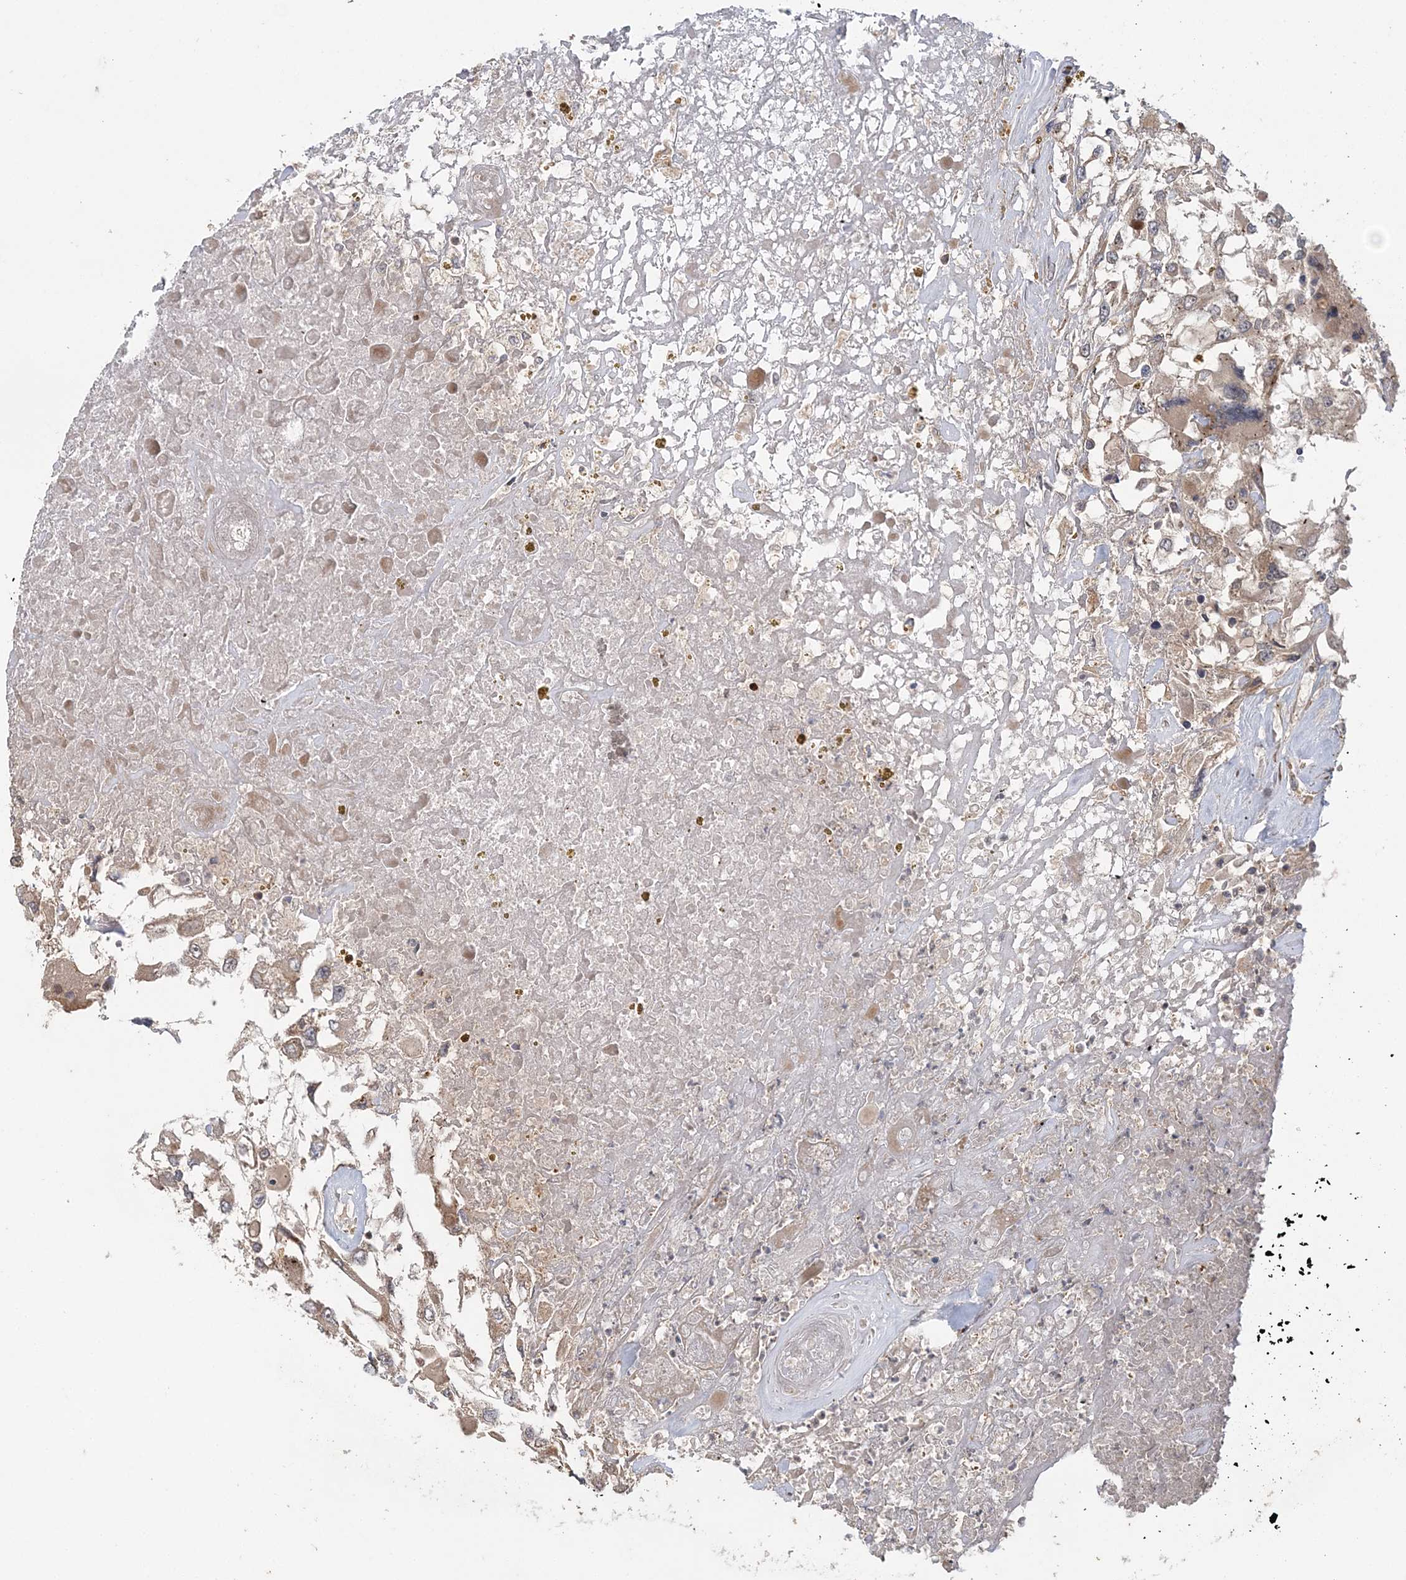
{"staining": {"intensity": "weak", "quantity": "25%-75%", "location": "cytoplasmic/membranous"}, "tissue": "renal cancer", "cell_type": "Tumor cells", "image_type": "cancer", "snomed": [{"axis": "morphology", "description": "Adenocarcinoma, NOS"}, {"axis": "topography", "description": "Kidney"}], "caption": "A brown stain labels weak cytoplasmic/membranous expression of a protein in human renal cancer tumor cells.", "gene": "UBTD2", "patient": {"sex": "female", "age": 52}}